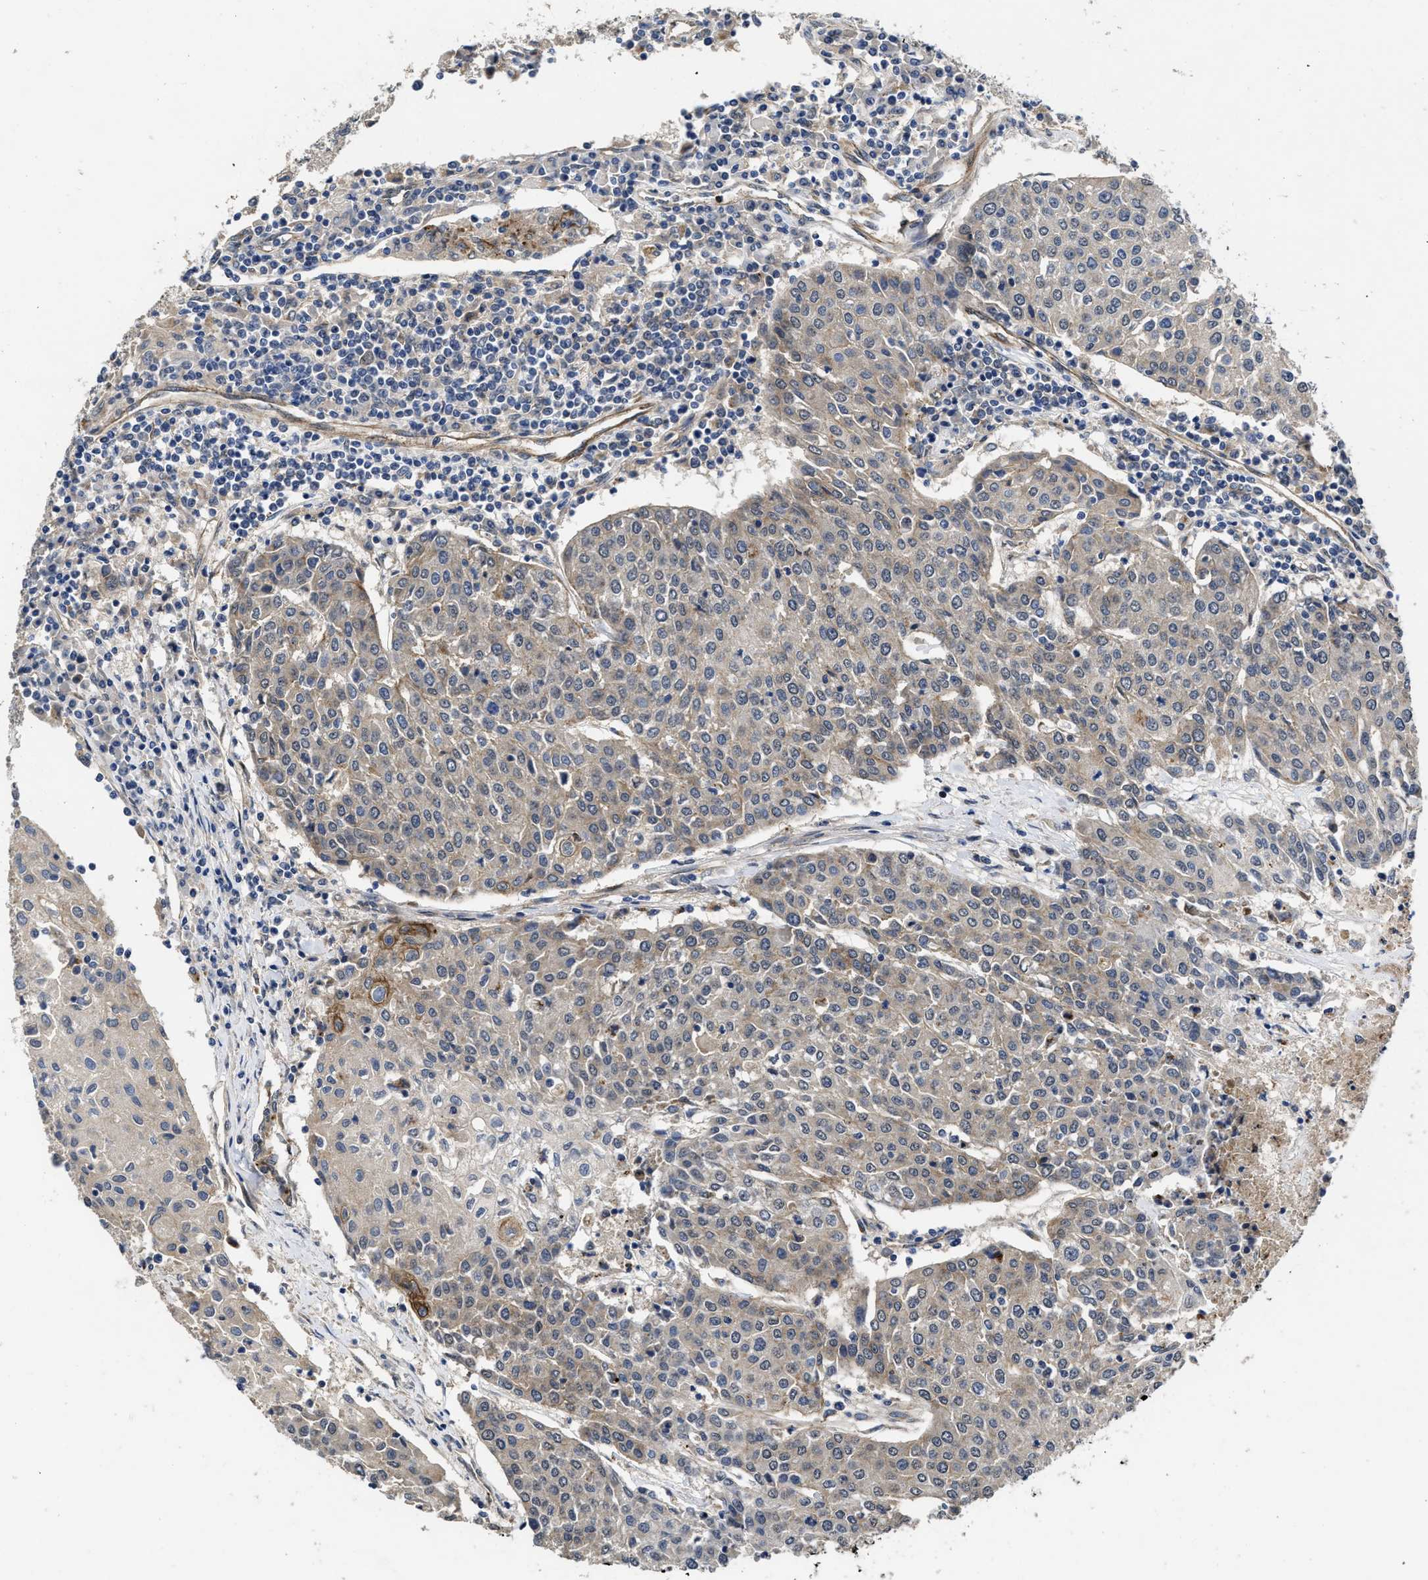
{"staining": {"intensity": "weak", "quantity": "<25%", "location": "cytoplasmic/membranous"}, "tissue": "urothelial cancer", "cell_type": "Tumor cells", "image_type": "cancer", "snomed": [{"axis": "morphology", "description": "Urothelial carcinoma, High grade"}, {"axis": "topography", "description": "Urinary bladder"}], "caption": "An immunohistochemistry photomicrograph of urothelial cancer is shown. There is no staining in tumor cells of urothelial cancer.", "gene": "PKD2", "patient": {"sex": "female", "age": 85}}